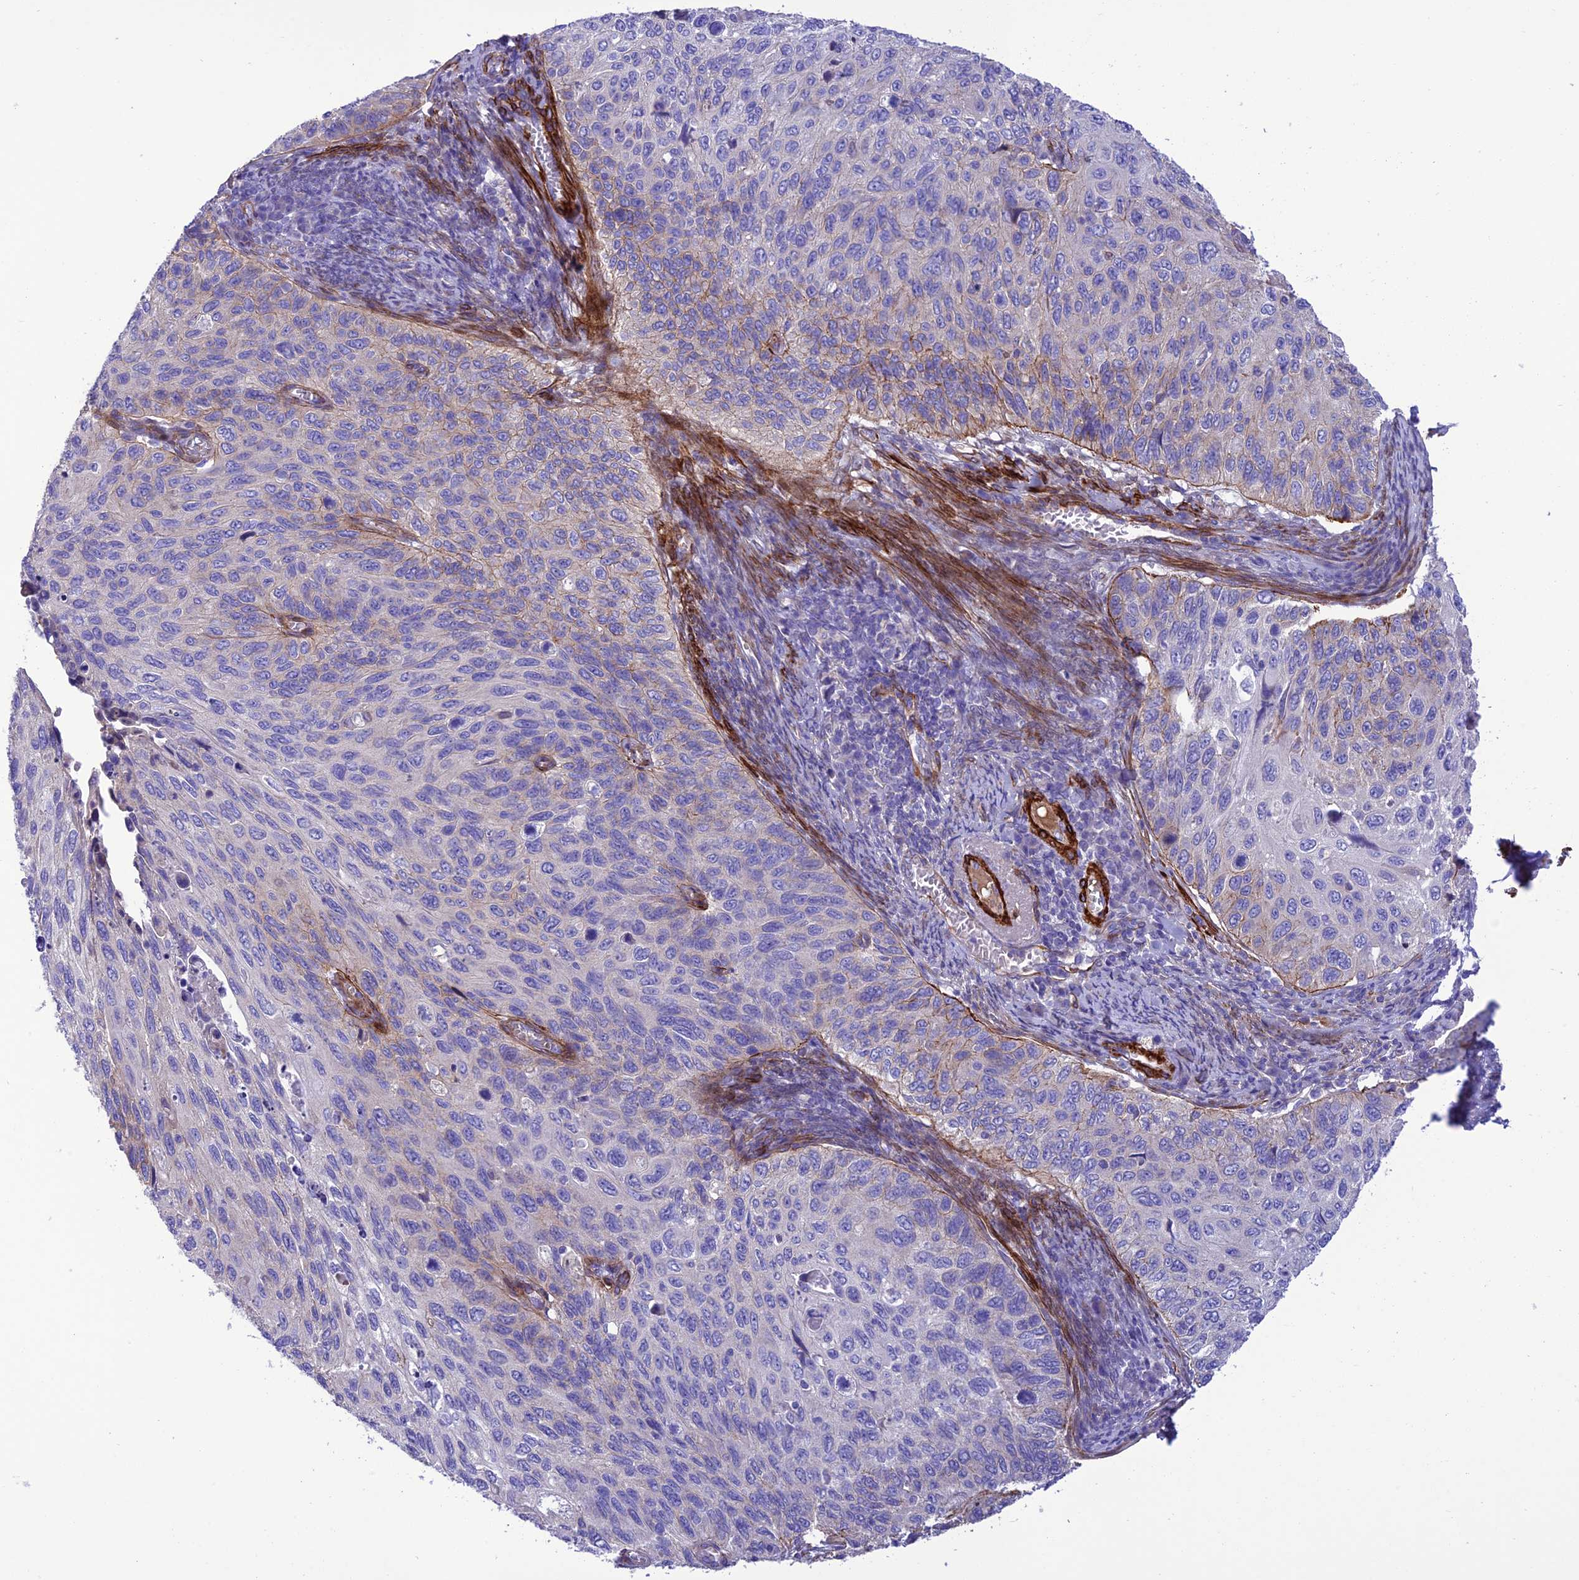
{"staining": {"intensity": "negative", "quantity": "none", "location": "none"}, "tissue": "cervical cancer", "cell_type": "Tumor cells", "image_type": "cancer", "snomed": [{"axis": "morphology", "description": "Squamous cell carcinoma, NOS"}, {"axis": "topography", "description": "Cervix"}], "caption": "The IHC photomicrograph has no significant staining in tumor cells of cervical squamous cell carcinoma tissue.", "gene": "FRA10AC1", "patient": {"sex": "female", "age": 70}}